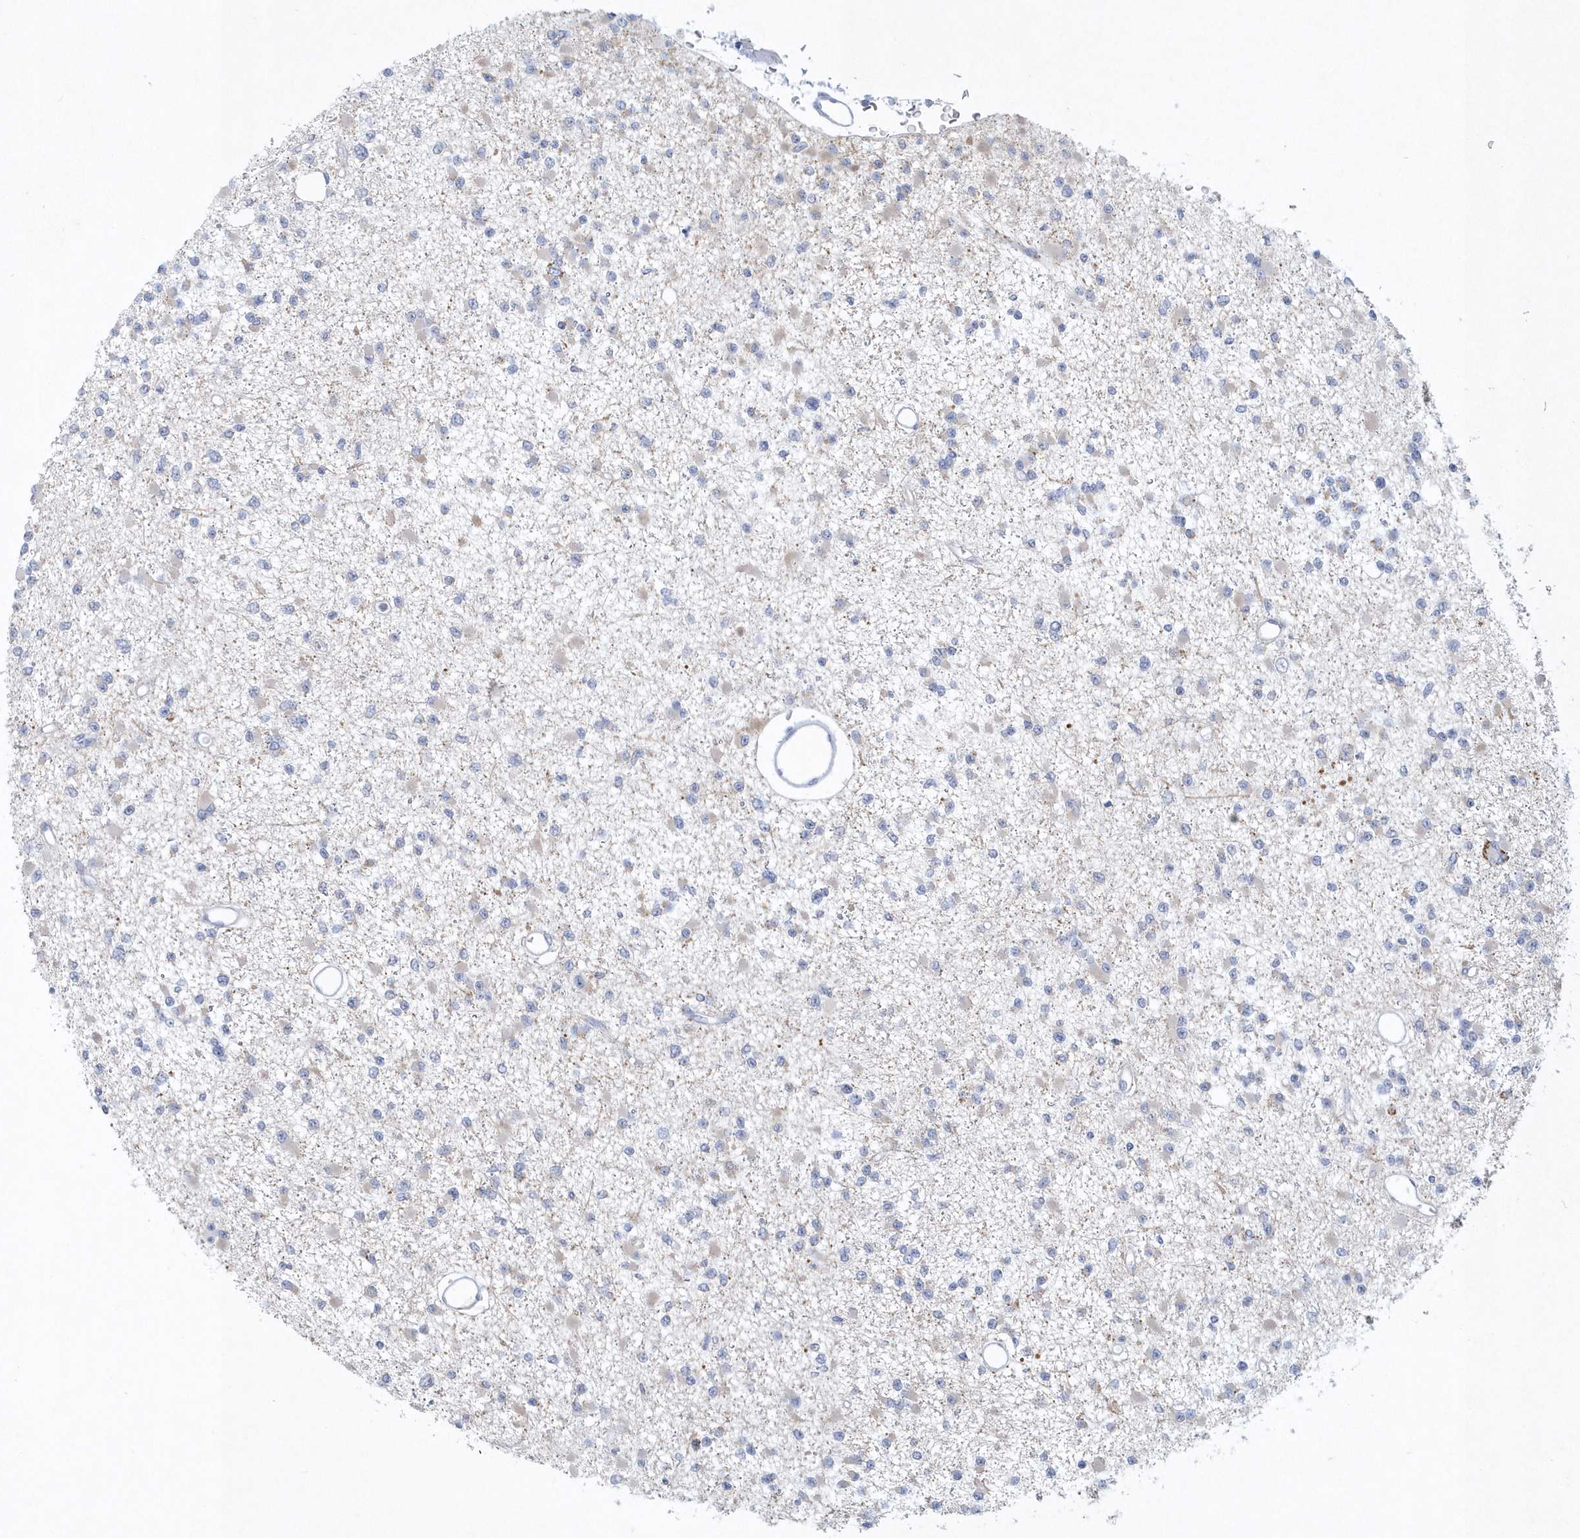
{"staining": {"intensity": "negative", "quantity": "none", "location": "none"}, "tissue": "glioma", "cell_type": "Tumor cells", "image_type": "cancer", "snomed": [{"axis": "morphology", "description": "Glioma, malignant, Low grade"}, {"axis": "topography", "description": "Brain"}], "caption": "An immunohistochemistry (IHC) micrograph of malignant glioma (low-grade) is shown. There is no staining in tumor cells of malignant glioma (low-grade).", "gene": "NIPAL1", "patient": {"sex": "female", "age": 22}}